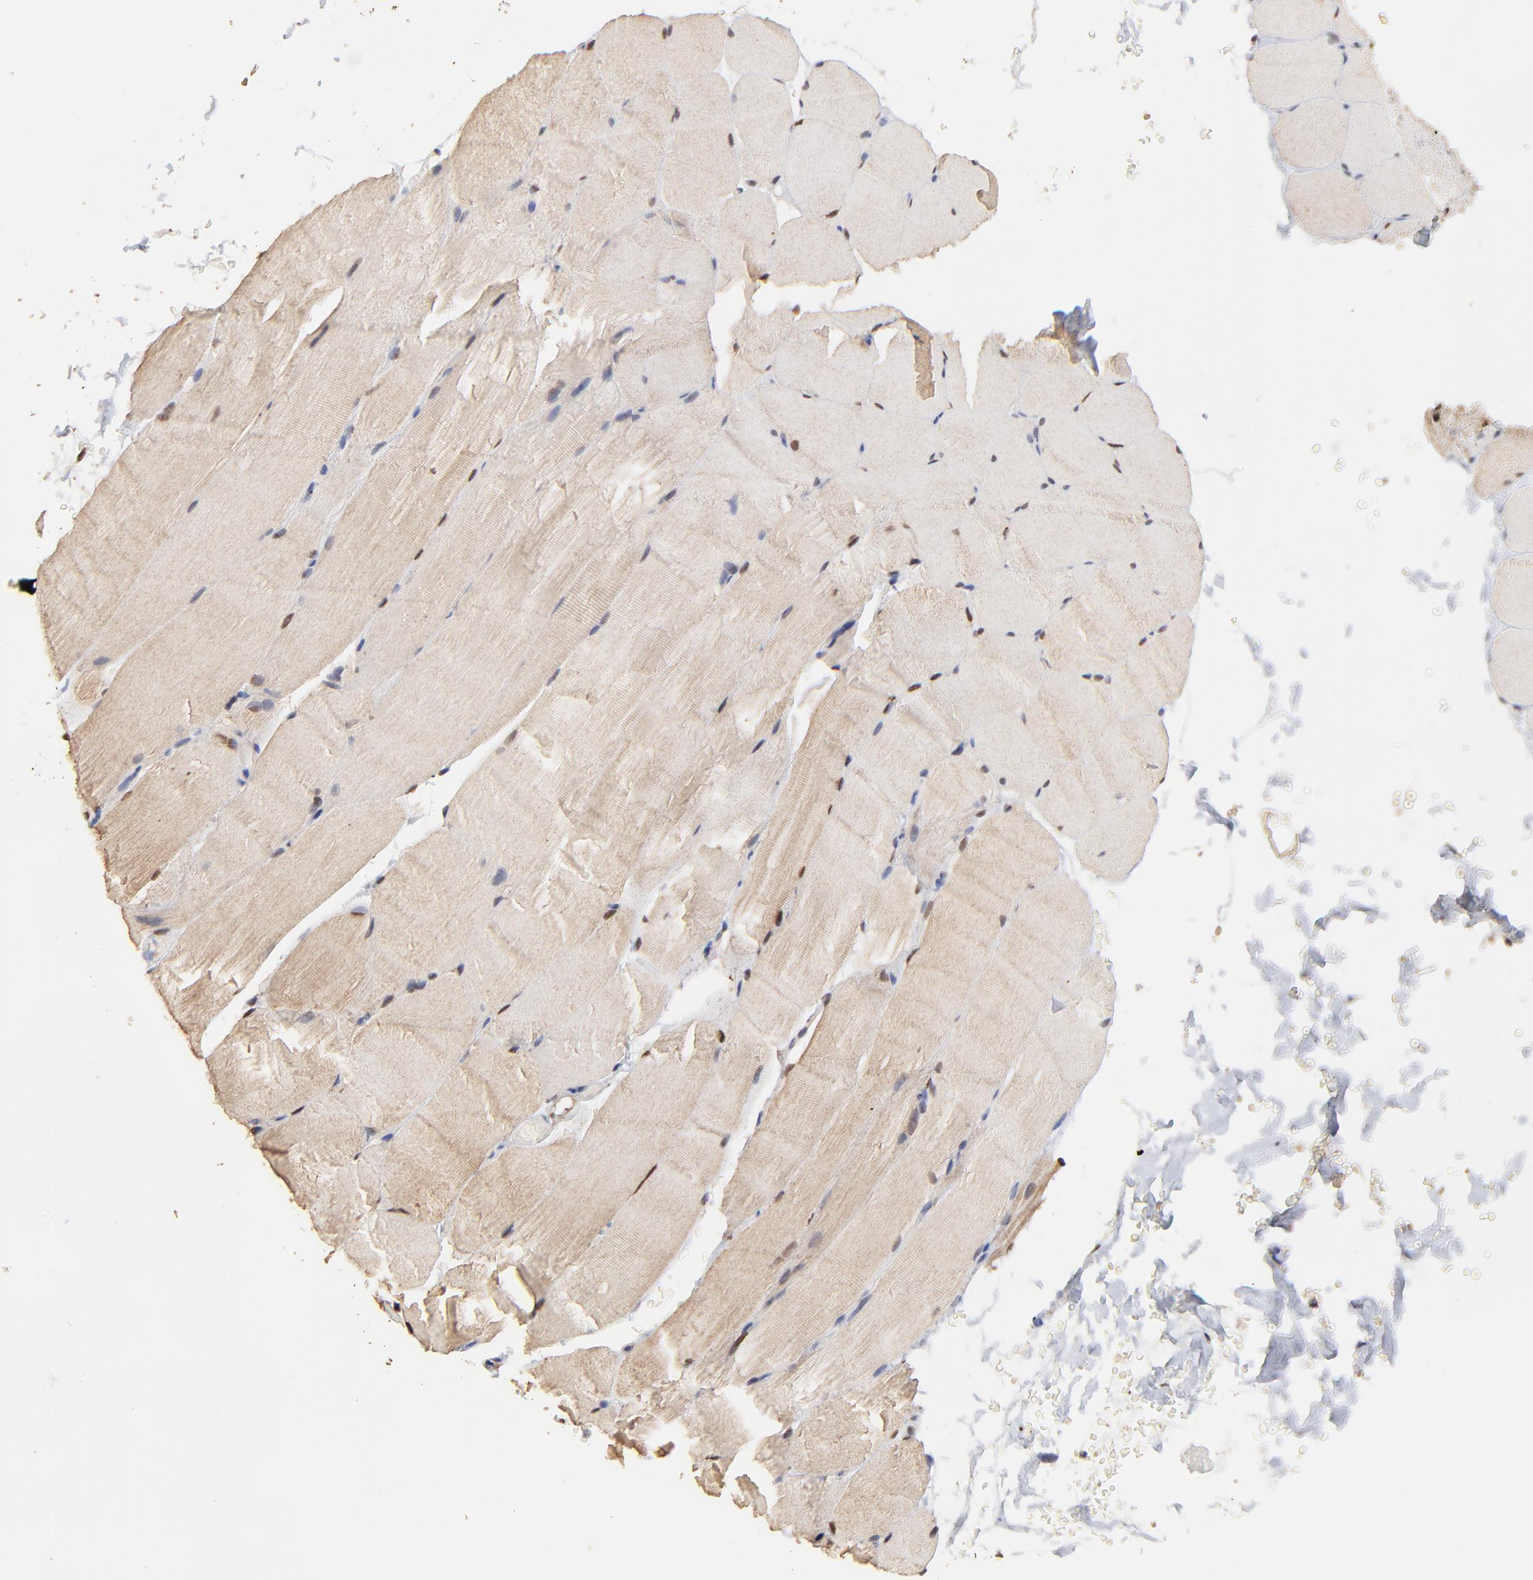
{"staining": {"intensity": "moderate", "quantity": "25%-75%", "location": "cytoplasmic/membranous,nuclear"}, "tissue": "skeletal muscle", "cell_type": "Myocytes", "image_type": "normal", "snomed": [{"axis": "morphology", "description": "Normal tissue, NOS"}, {"axis": "topography", "description": "Skeletal muscle"}, {"axis": "topography", "description": "Parathyroid gland"}], "caption": "DAB immunohistochemical staining of unremarkable skeletal muscle reveals moderate cytoplasmic/membranous,nuclear protein expression in about 25%-75% of myocytes.", "gene": "BIRC5", "patient": {"sex": "female", "age": 37}}